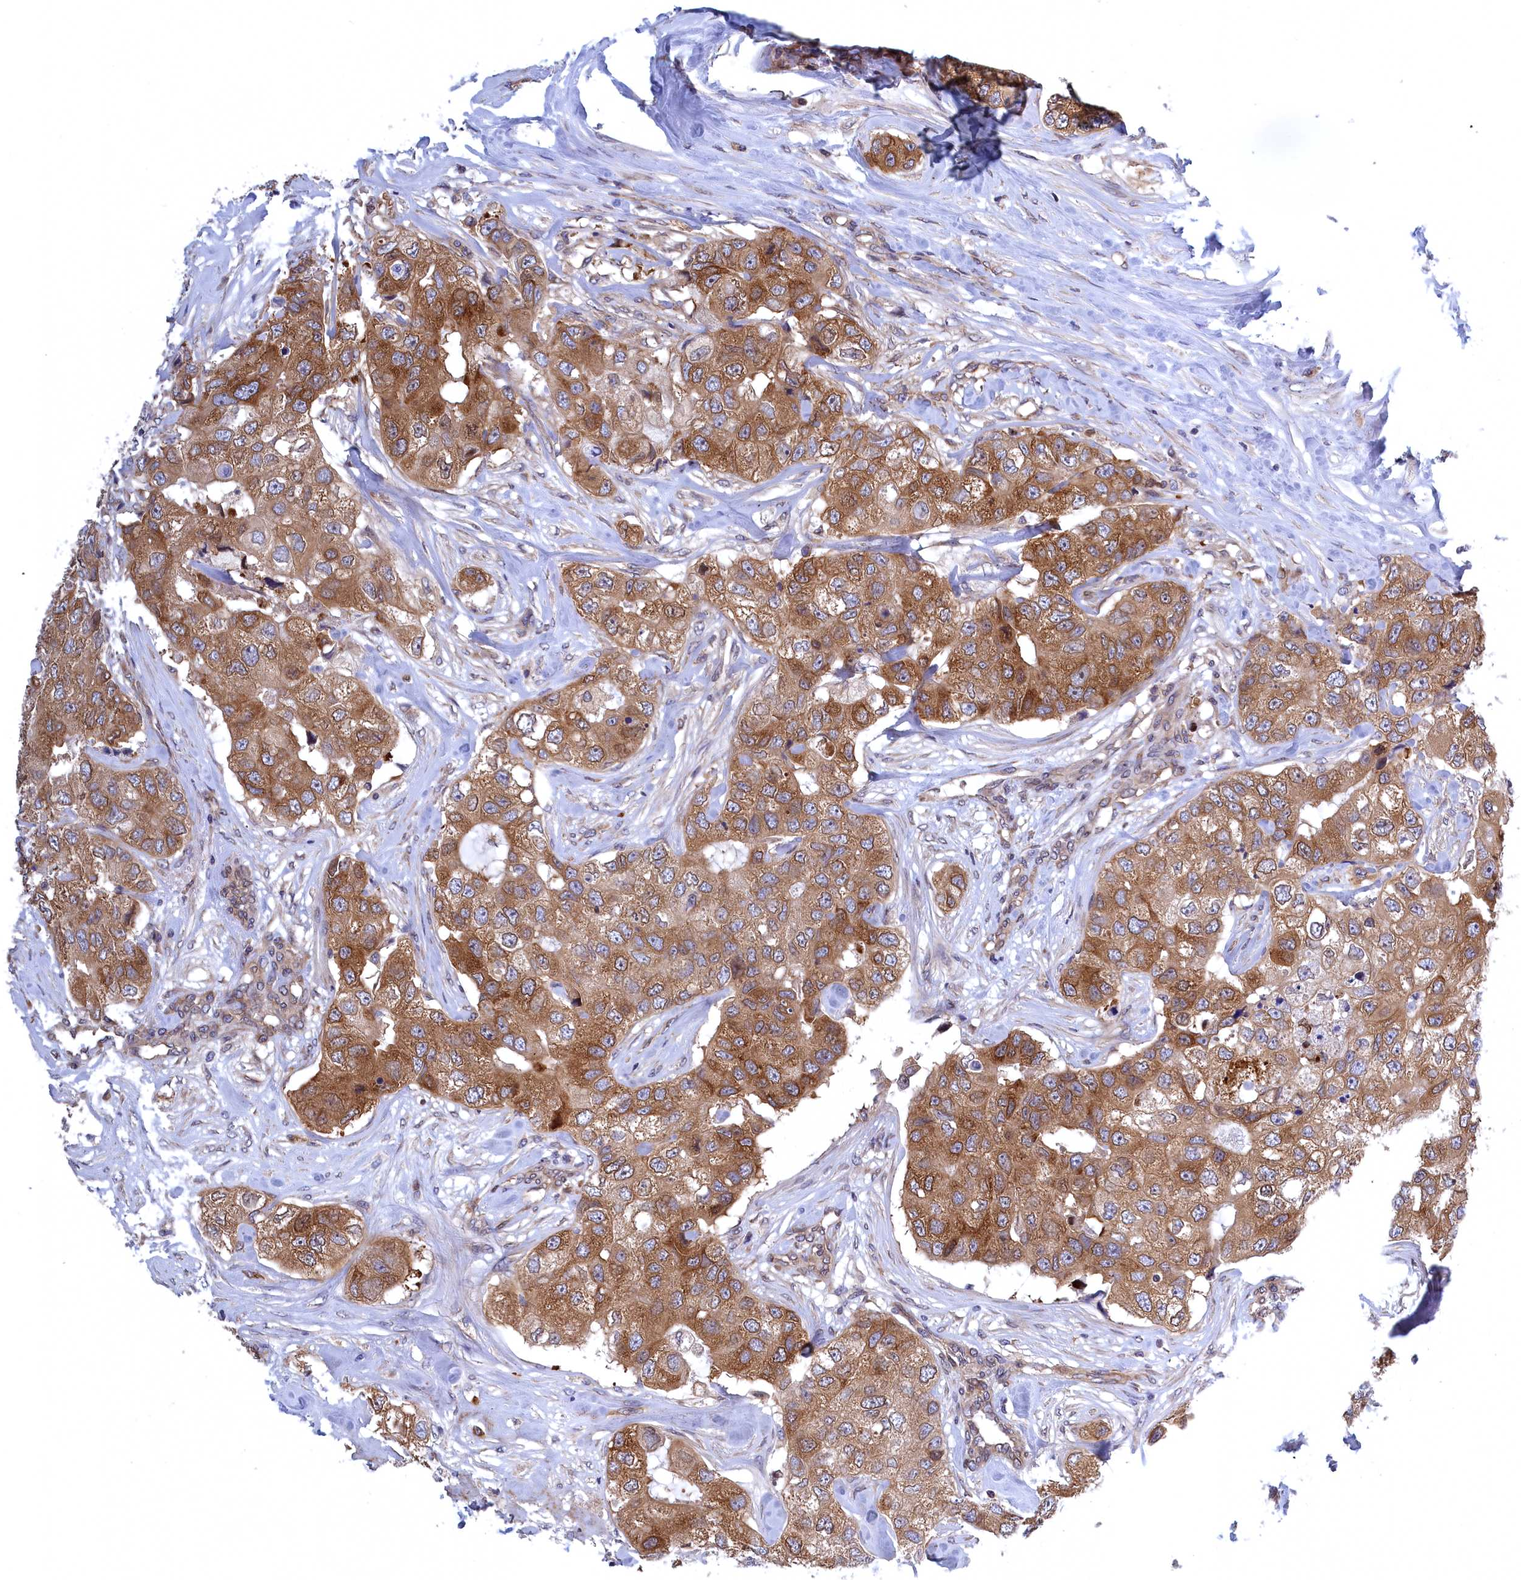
{"staining": {"intensity": "moderate", "quantity": ">75%", "location": "cytoplasmic/membranous"}, "tissue": "breast cancer", "cell_type": "Tumor cells", "image_type": "cancer", "snomed": [{"axis": "morphology", "description": "Duct carcinoma"}, {"axis": "topography", "description": "Breast"}], "caption": "This is a photomicrograph of immunohistochemistry (IHC) staining of breast cancer (intraductal carcinoma), which shows moderate expression in the cytoplasmic/membranous of tumor cells.", "gene": "NAA10", "patient": {"sex": "female", "age": 62}}